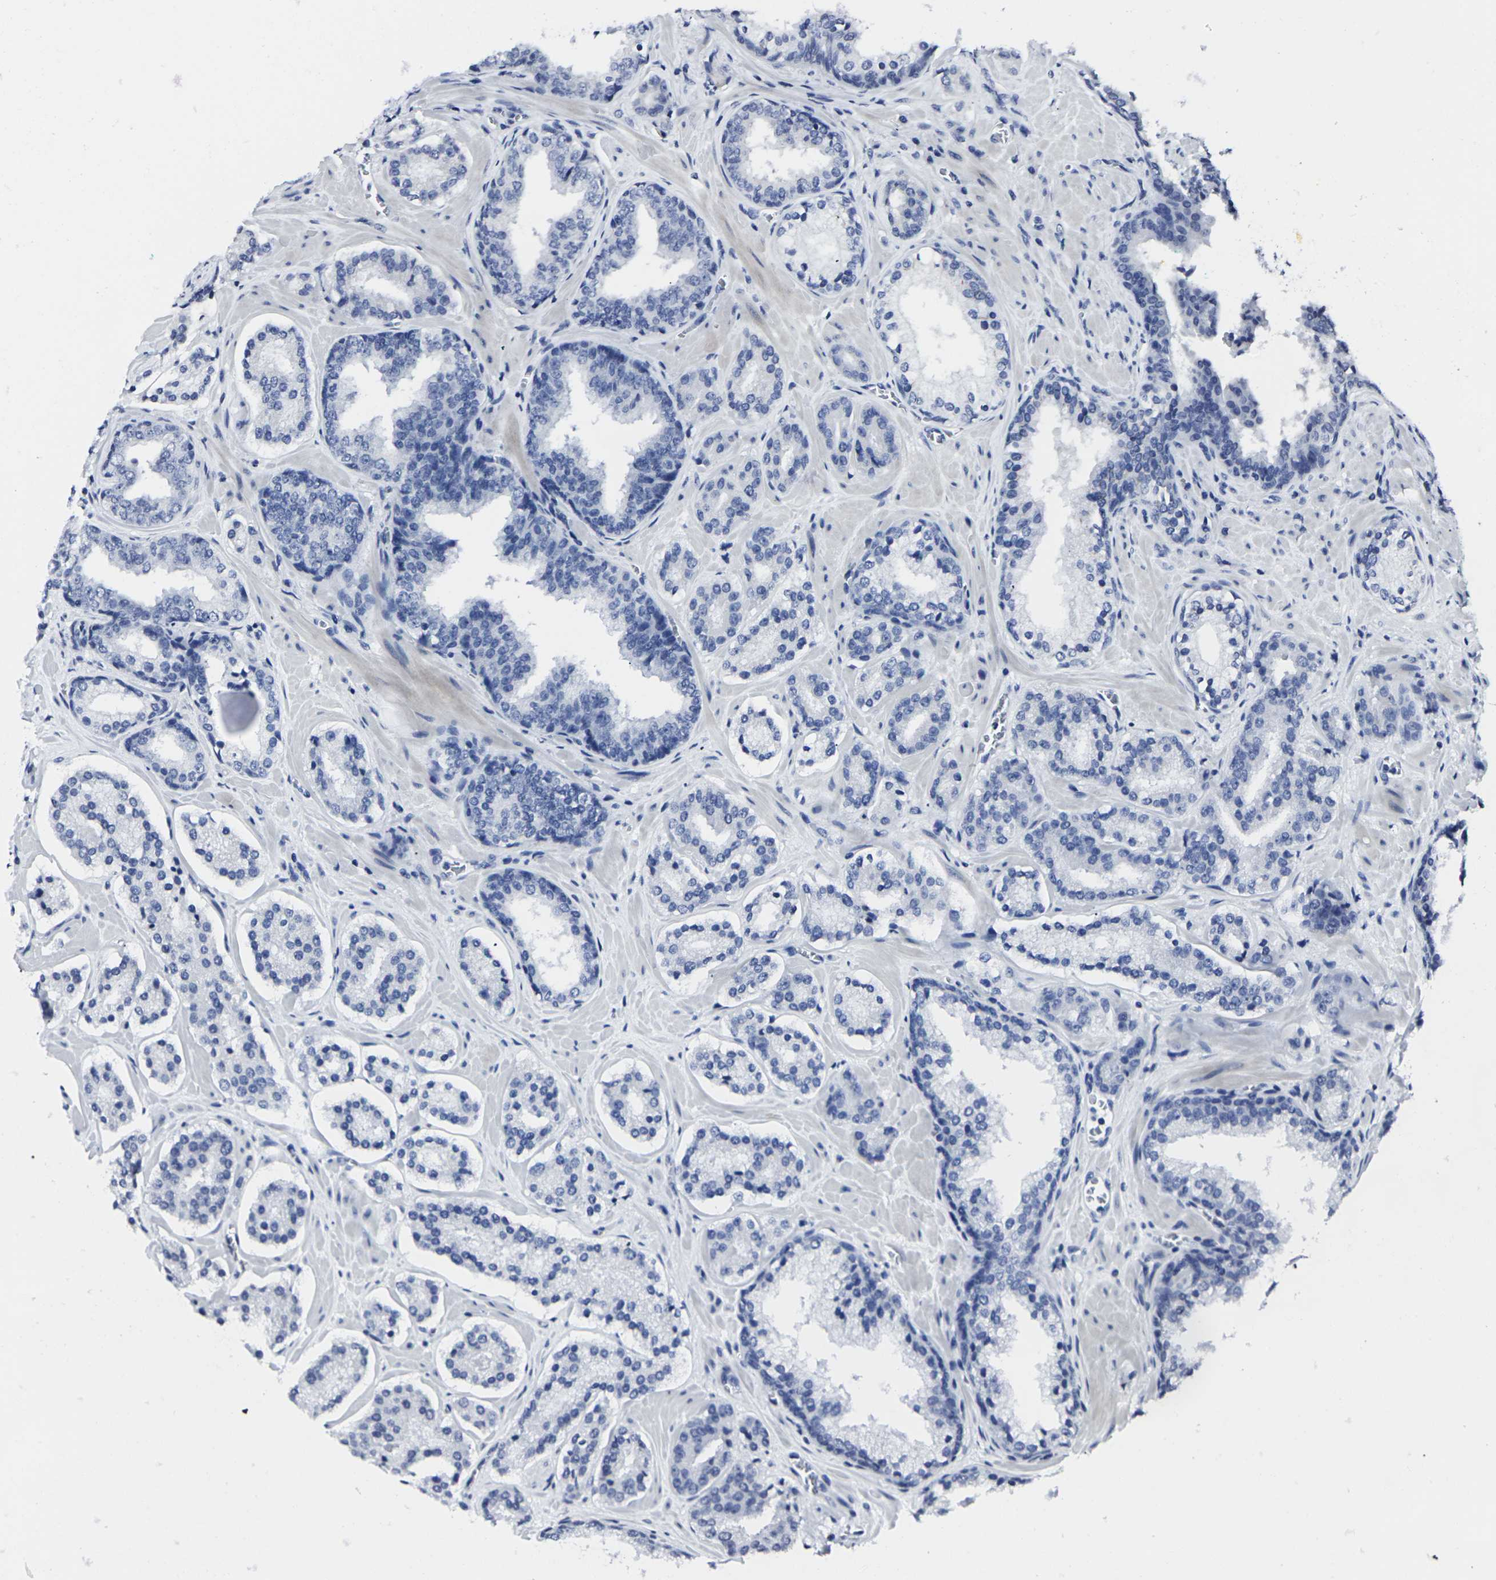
{"staining": {"intensity": "negative", "quantity": "none", "location": "none"}, "tissue": "prostate cancer", "cell_type": "Tumor cells", "image_type": "cancer", "snomed": [{"axis": "morphology", "description": "Adenocarcinoma, High grade"}, {"axis": "topography", "description": "Prostate"}], "caption": "DAB immunohistochemical staining of human prostate cancer (adenocarcinoma (high-grade)) demonstrates no significant staining in tumor cells. (Stains: DAB immunohistochemistry (IHC) with hematoxylin counter stain, Microscopy: brightfield microscopy at high magnification).", "gene": "MSANTD4", "patient": {"sex": "male", "age": 60}}